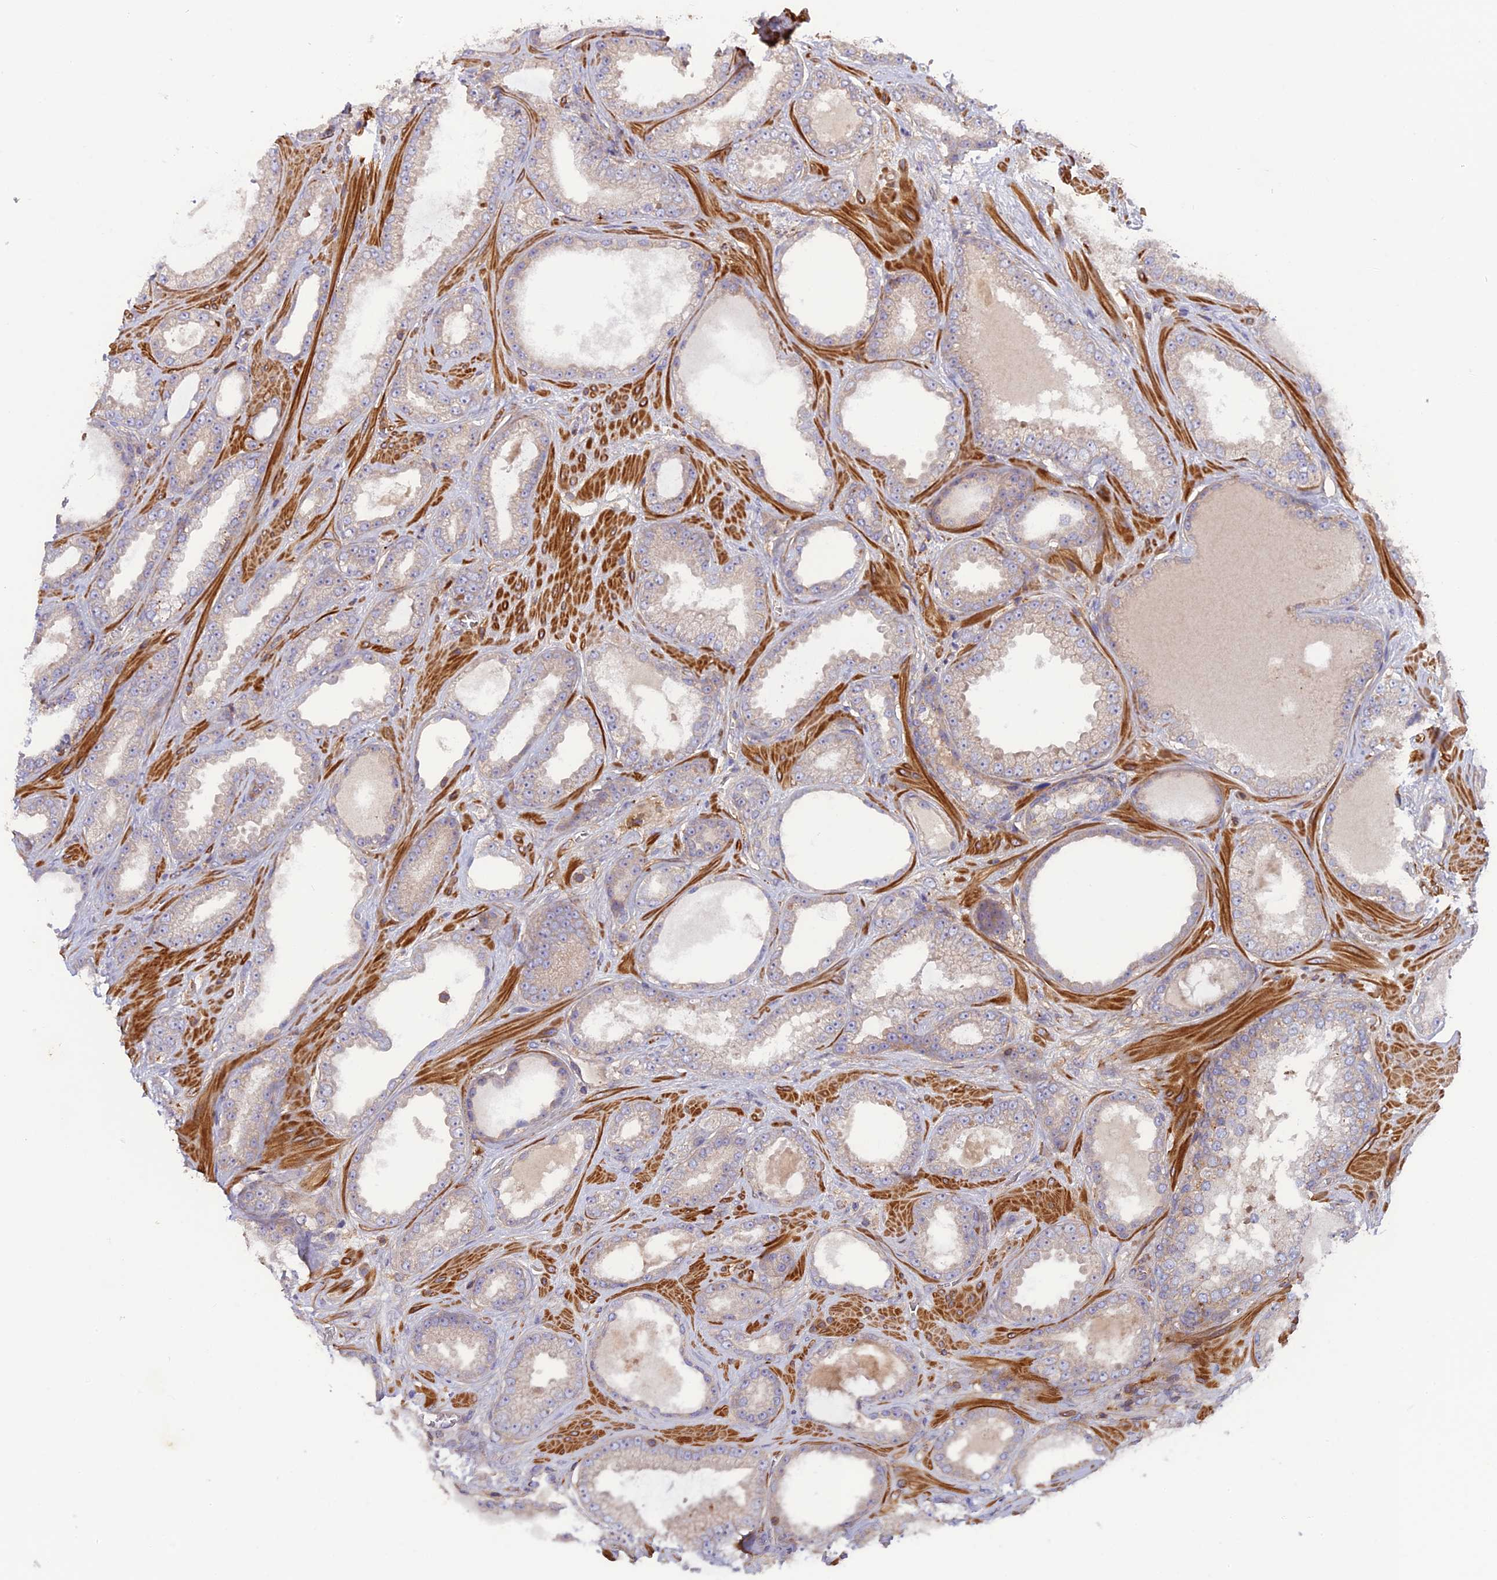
{"staining": {"intensity": "negative", "quantity": "none", "location": "none"}, "tissue": "prostate cancer", "cell_type": "Tumor cells", "image_type": "cancer", "snomed": [{"axis": "morphology", "description": "Adenocarcinoma, Low grade"}, {"axis": "topography", "description": "Prostate"}], "caption": "High magnification brightfield microscopy of prostate cancer (adenocarcinoma (low-grade)) stained with DAB (3,3'-diaminobenzidine) (brown) and counterstained with hematoxylin (blue): tumor cells show no significant staining.", "gene": "CPNE7", "patient": {"sex": "male", "age": 57}}